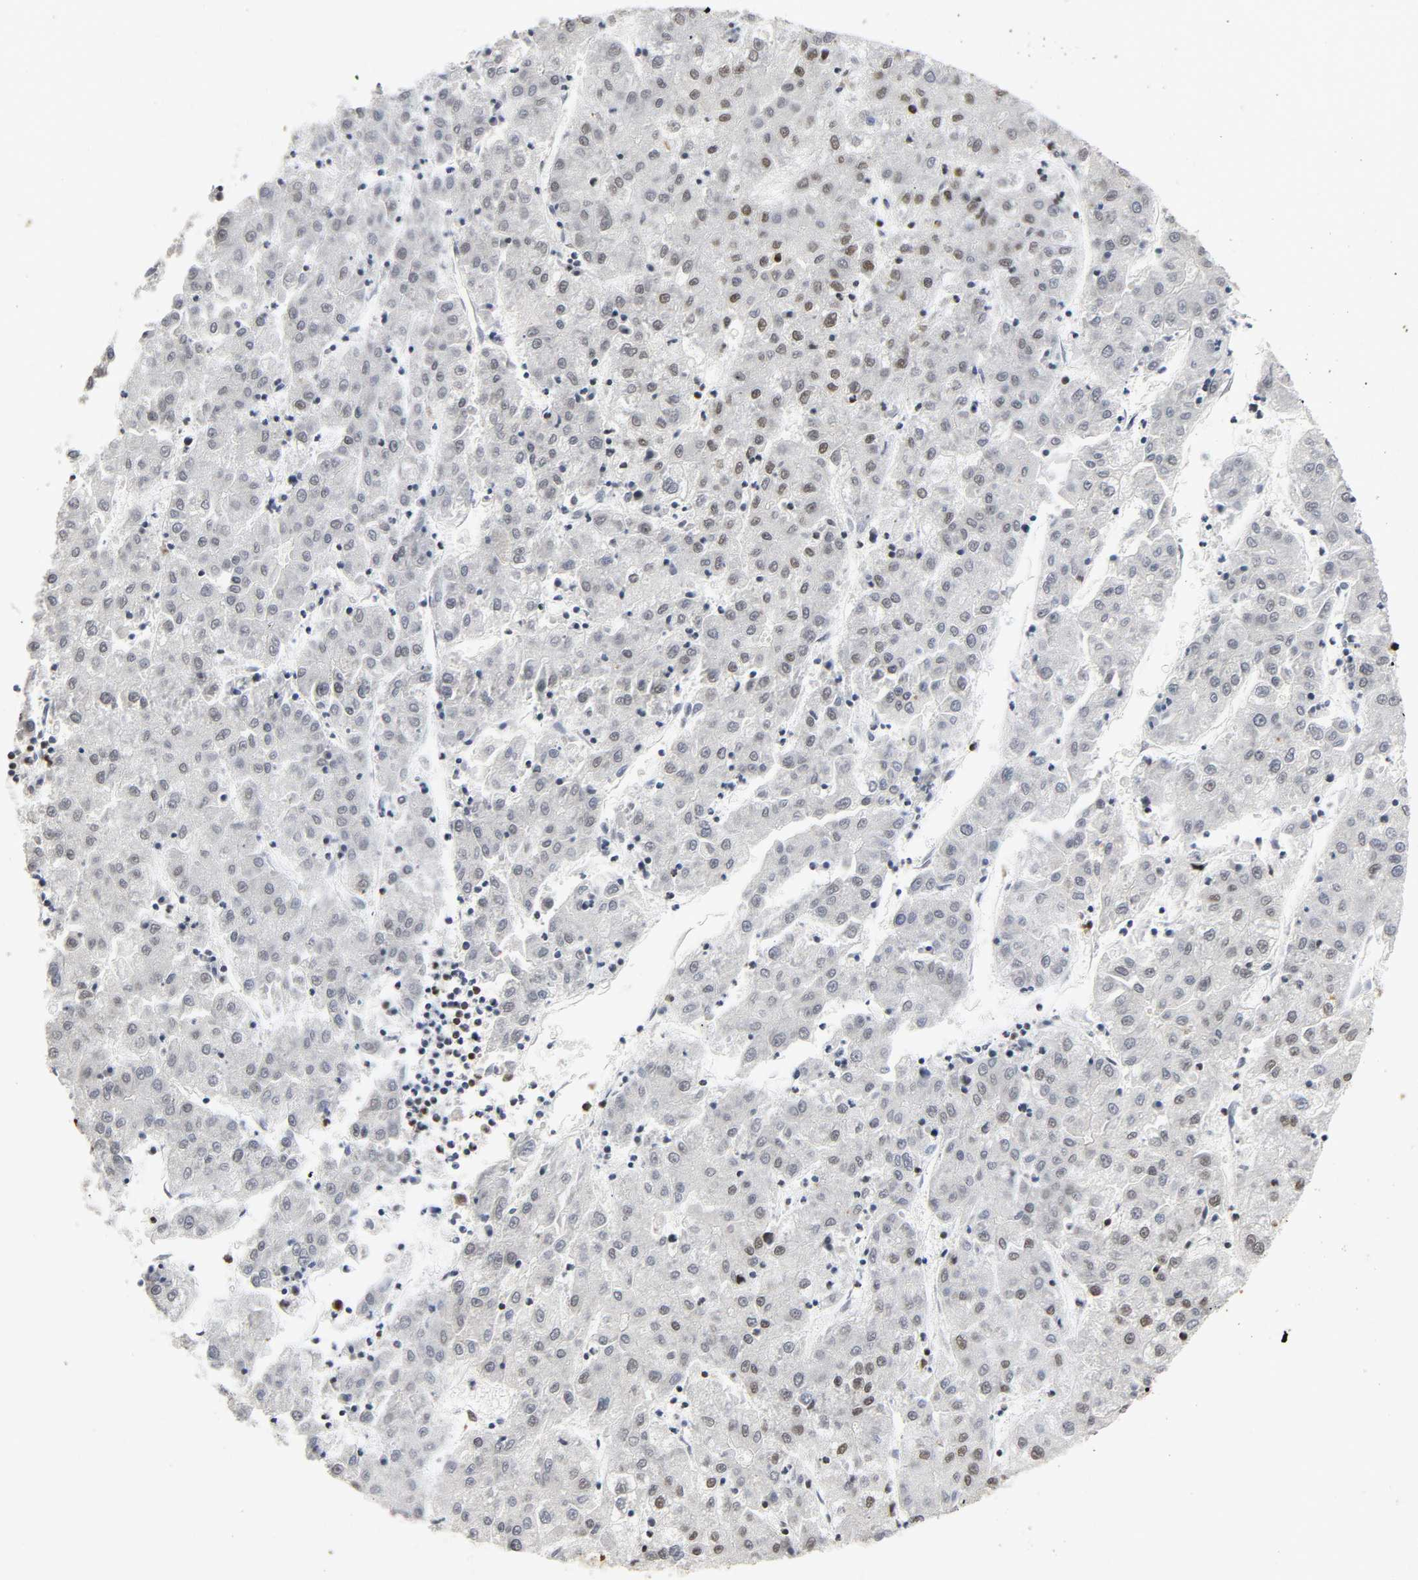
{"staining": {"intensity": "moderate", "quantity": "25%-75%", "location": "nuclear"}, "tissue": "liver cancer", "cell_type": "Tumor cells", "image_type": "cancer", "snomed": [{"axis": "morphology", "description": "Carcinoma, Hepatocellular, NOS"}, {"axis": "topography", "description": "Liver"}], "caption": "DAB (3,3'-diaminobenzidine) immunohistochemical staining of human hepatocellular carcinoma (liver) displays moderate nuclear protein expression in about 25%-75% of tumor cells.", "gene": "HNRNPC", "patient": {"sex": "male", "age": 72}}